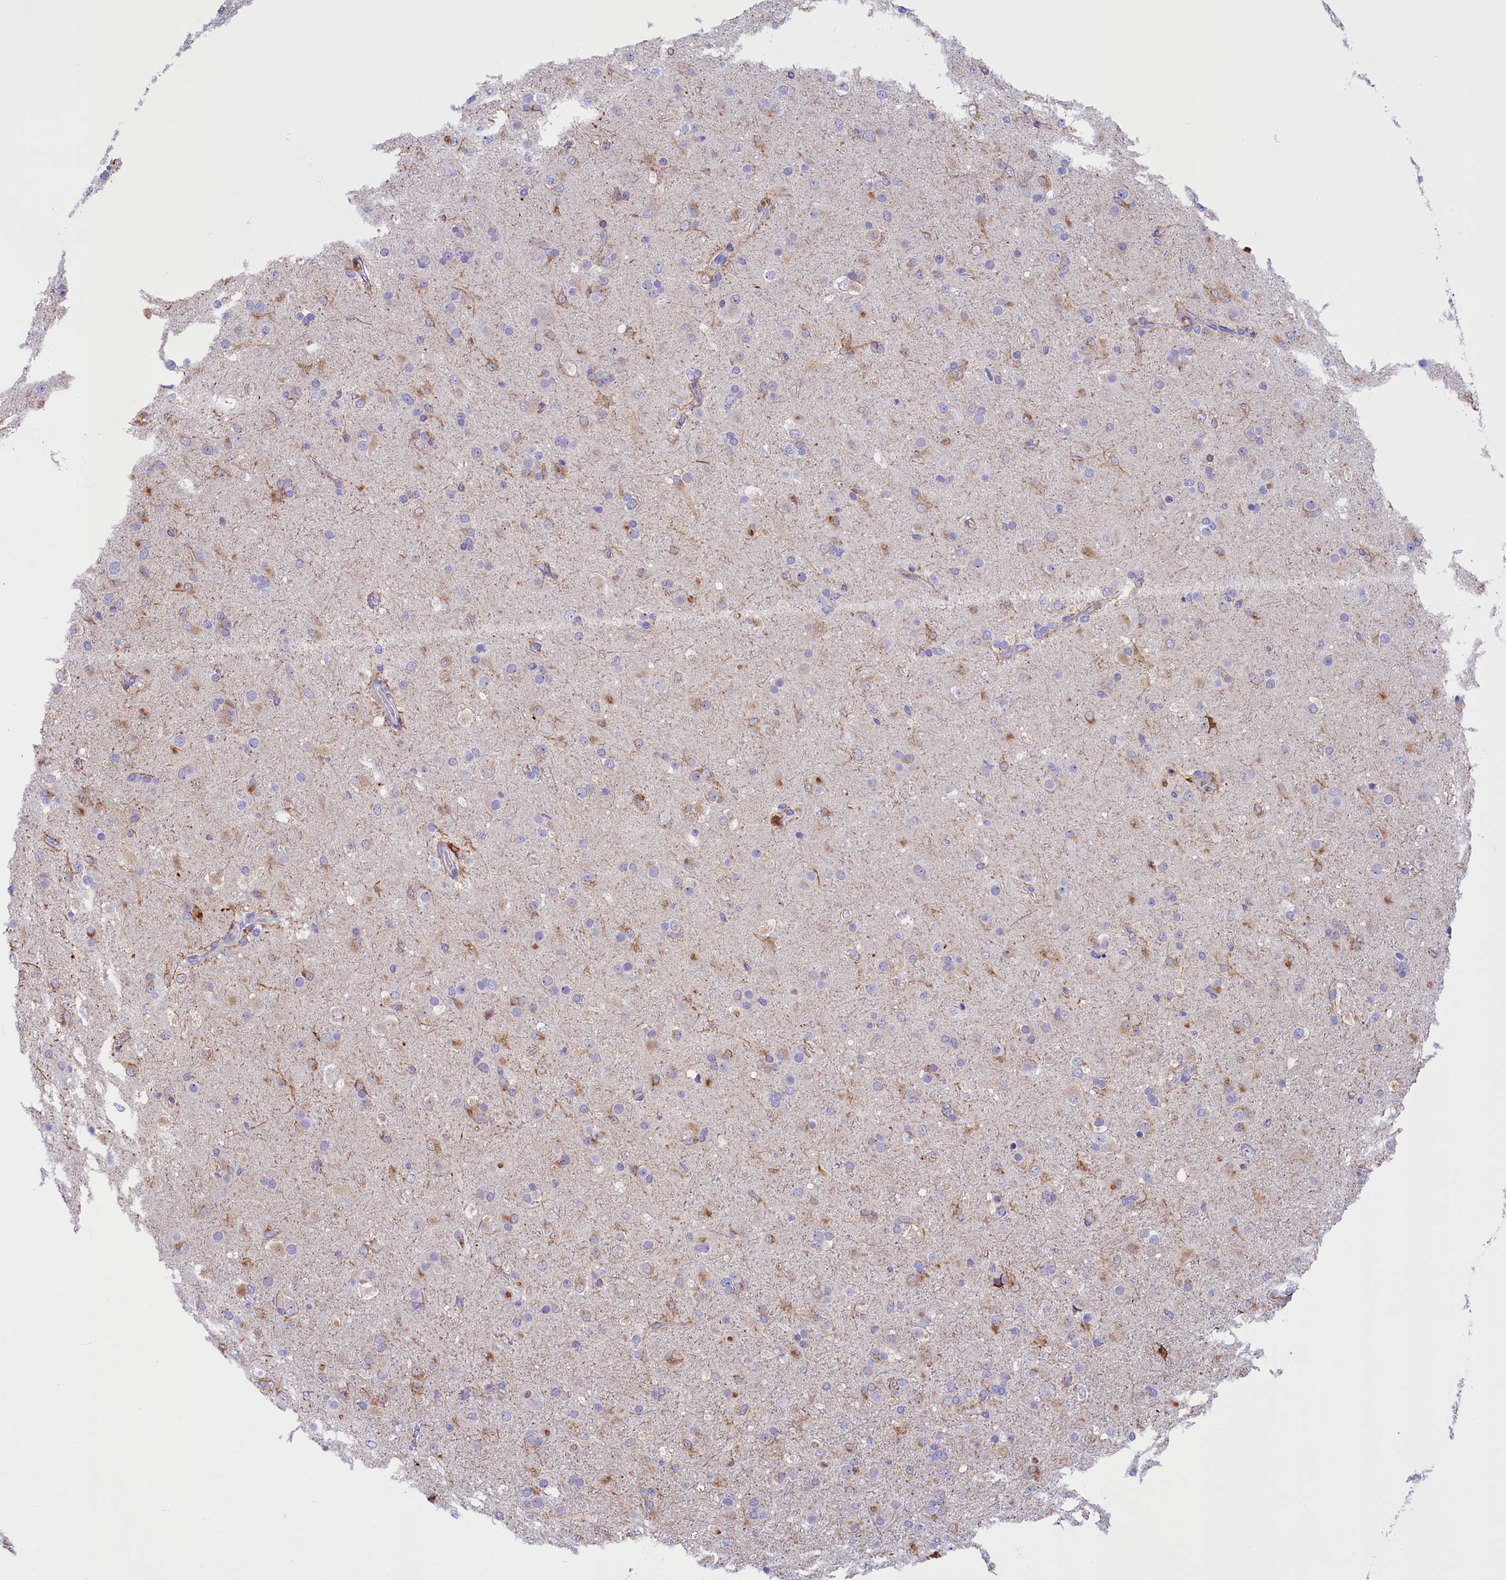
{"staining": {"intensity": "negative", "quantity": "none", "location": "none"}, "tissue": "glioma", "cell_type": "Tumor cells", "image_type": "cancer", "snomed": [{"axis": "morphology", "description": "Glioma, malignant, Low grade"}, {"axis": "topography", "description": "Brain"}], "caption": "DAB (3,3'-diaminobenzidine) immunohistochemical staining of human low-grade glioma (malignant) displays no significant staining in tumor cells. The staining is performed using DAB (3,3'-diaminobenzidine) brown chromogen with nuclei counter-stained in using hematoxylin.", "gene": "RTTN", "patient": {"sex": "male", "age": 65}}